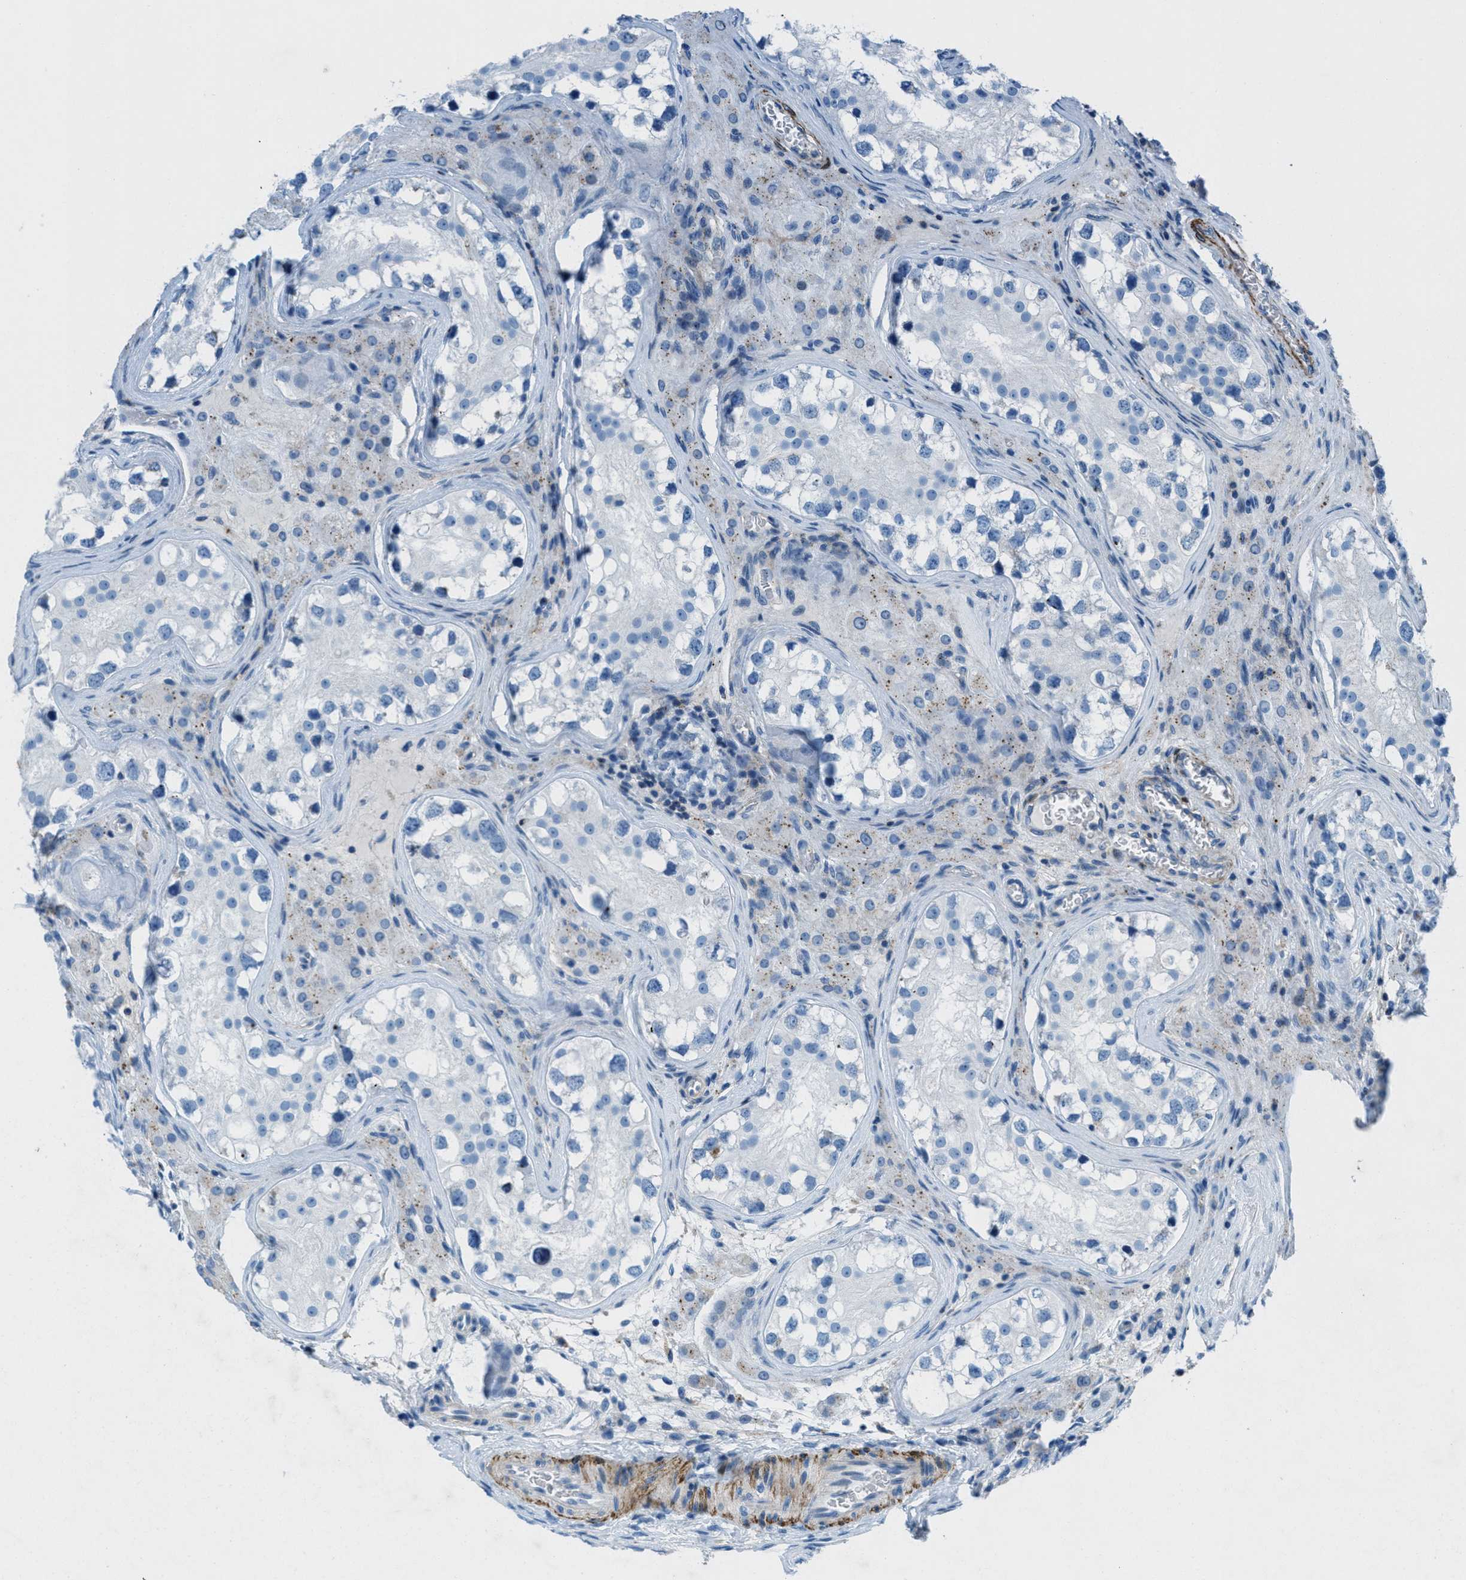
{"staining": {"intensity": "negative", "quantity": "none", "location": "none"}, "tissue": "testis cancer", "cell_type": "Tumor cells", "image_type": "cancer", "snomed": [{"axis": "morphology", "description": "Carcinoma, Embryonal, NOS"}, {"axis": "topography", "description": "Testis"}], "caption": "Immunohistochemical staining of human testis cancer exhibits no significant expression in tumor cells. (Brightfield microscopy of DAB IHC at high magnification).", "gene": "MFSD13A", "patient": {"sex": "male", "age": 21}}